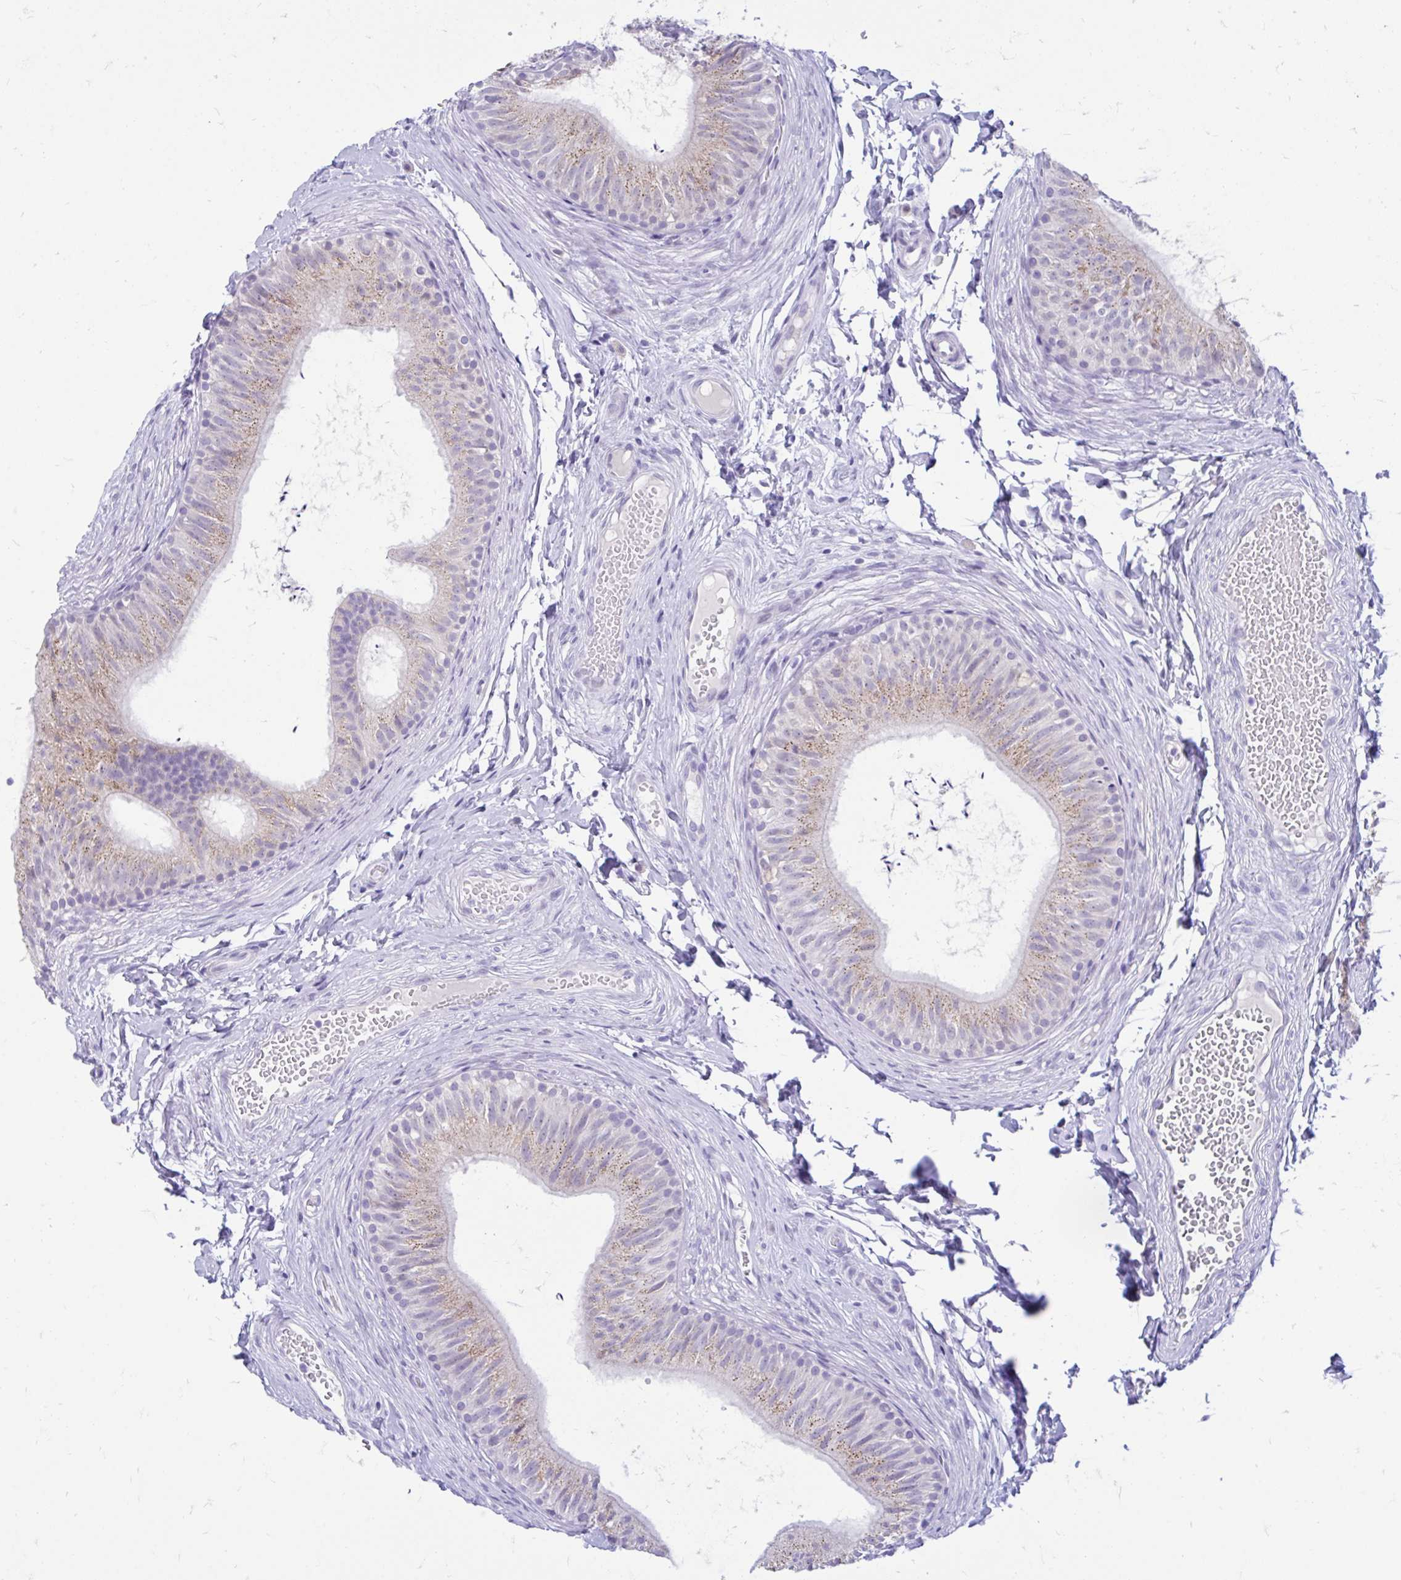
{"staining": {"intensity": "weak", "quantity": "25%-75%", "location": "cytoplasmic/membranous,nuclear"}, "tissue": "epididymis", "cell_type": "Glandular cells", "image_type": "normal", "snomed": [{"axis": "morphology", "description": "Normal tissue, NOS"}, {"axis": "topography", "description": "Epididymis, spermatic cord, NOS"}, {"axis": "topography", "description": "Epididymis"}, {"axis": "topography", "description": "Peripheral nerve tissue"}], "caption": "Brown immunohistochemical staining in normal epididymis displays weak cytoplasmic/membranous,nuclear expression in about 25%-75% of glandular cells.", "gene": "GLB1L2", "patient": {"sex": "male", "age": 29}}